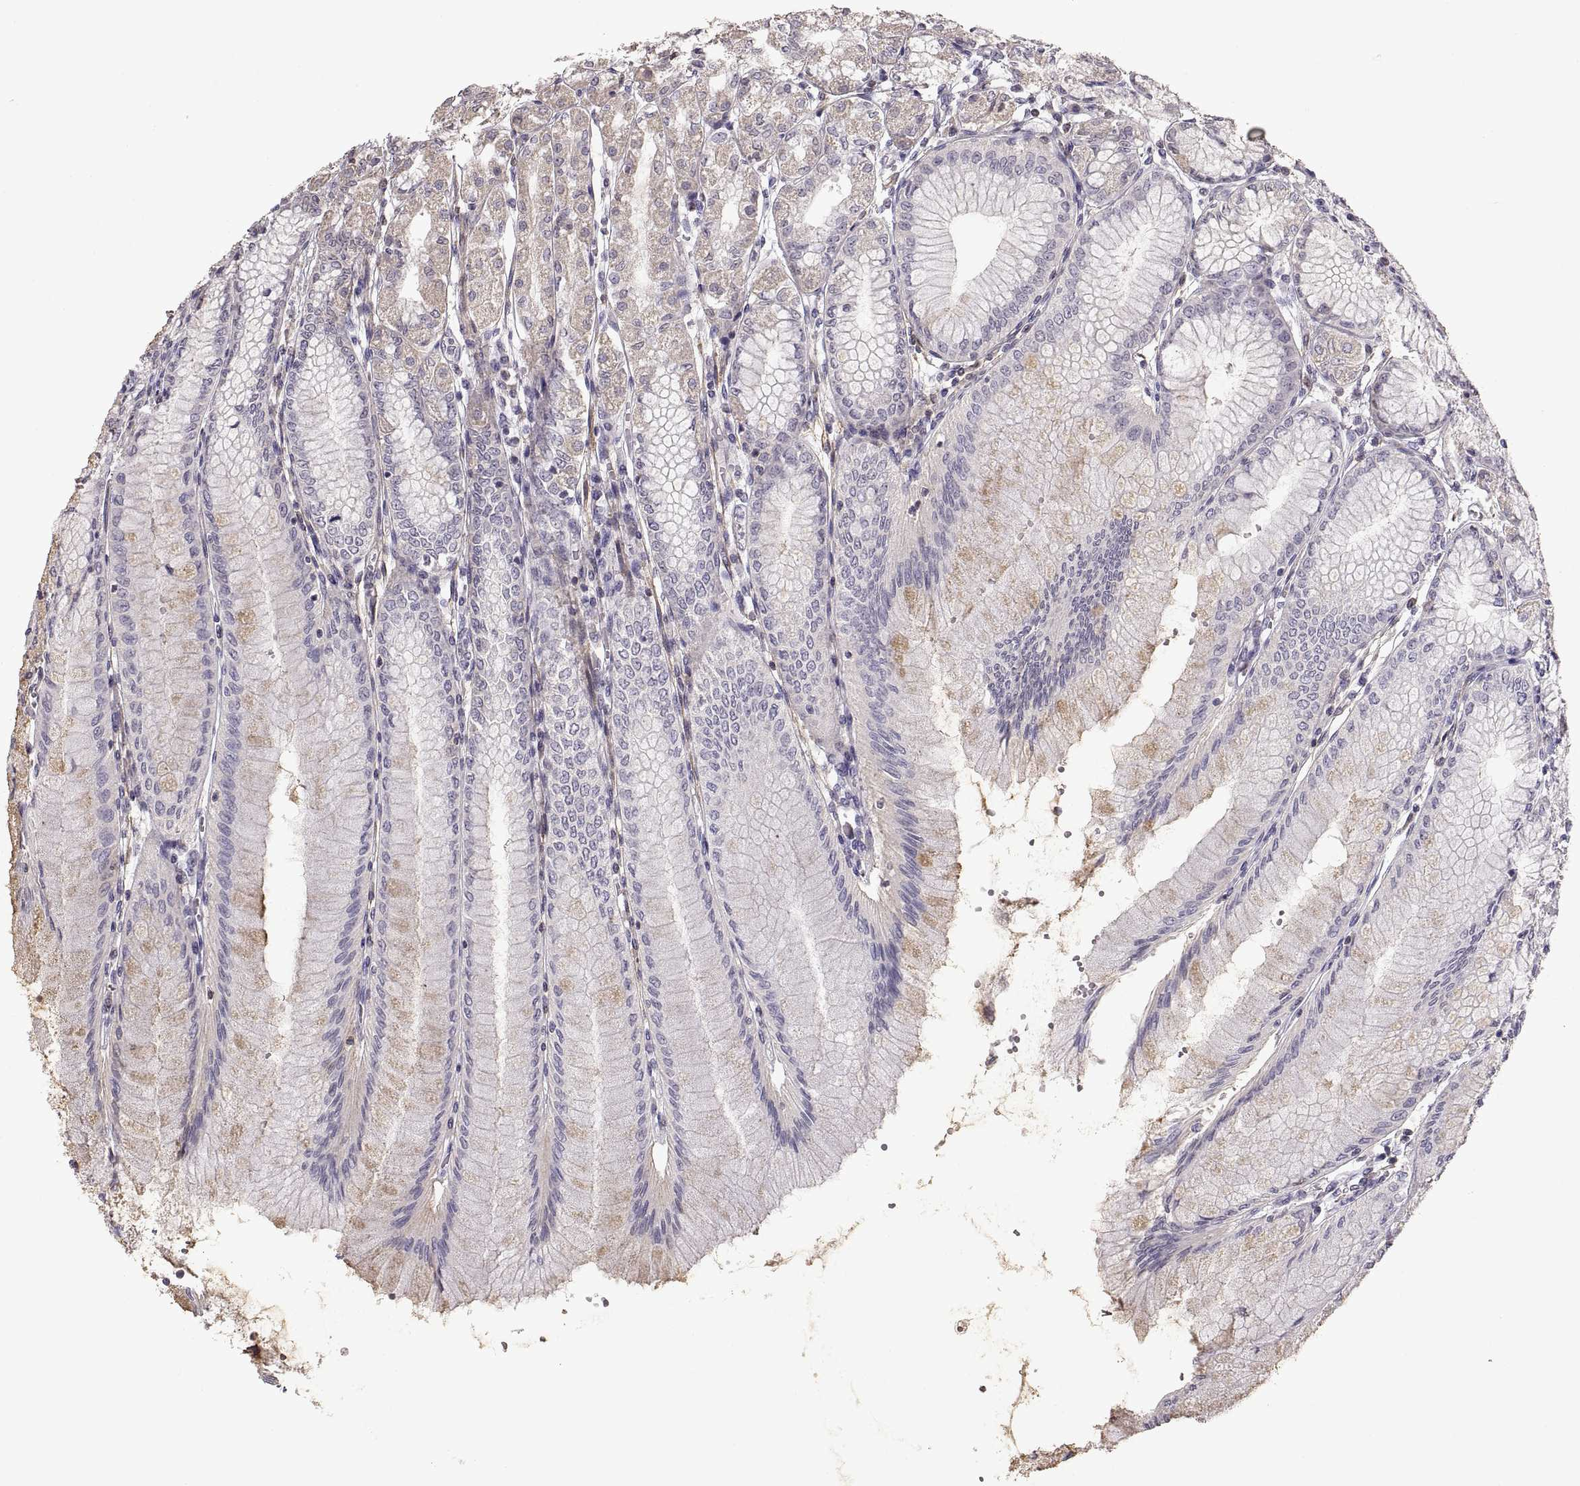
{"staining": {"intensity": "moderate", "quantity": "<25%", "location": "cytoplasmic/membranous"}, "tissue": "stomach", "cell_type": "Glandular cells", "image_type": "normal", "snomed": [{"axis": "morphology", "description": "Normal tissue, NOS"}, {"axis": "topography", "description": "Skeletal muscle"}, {"axis": "topography", "description": "Stomach"}], "caption": "A photomicrograph of human stomach stained for a protein exhibits moderate cytoplasmic/membranous brown staining in glandular cells.", "gene": "ADAM11", "patient": {"sex": "female", "age": 57}}